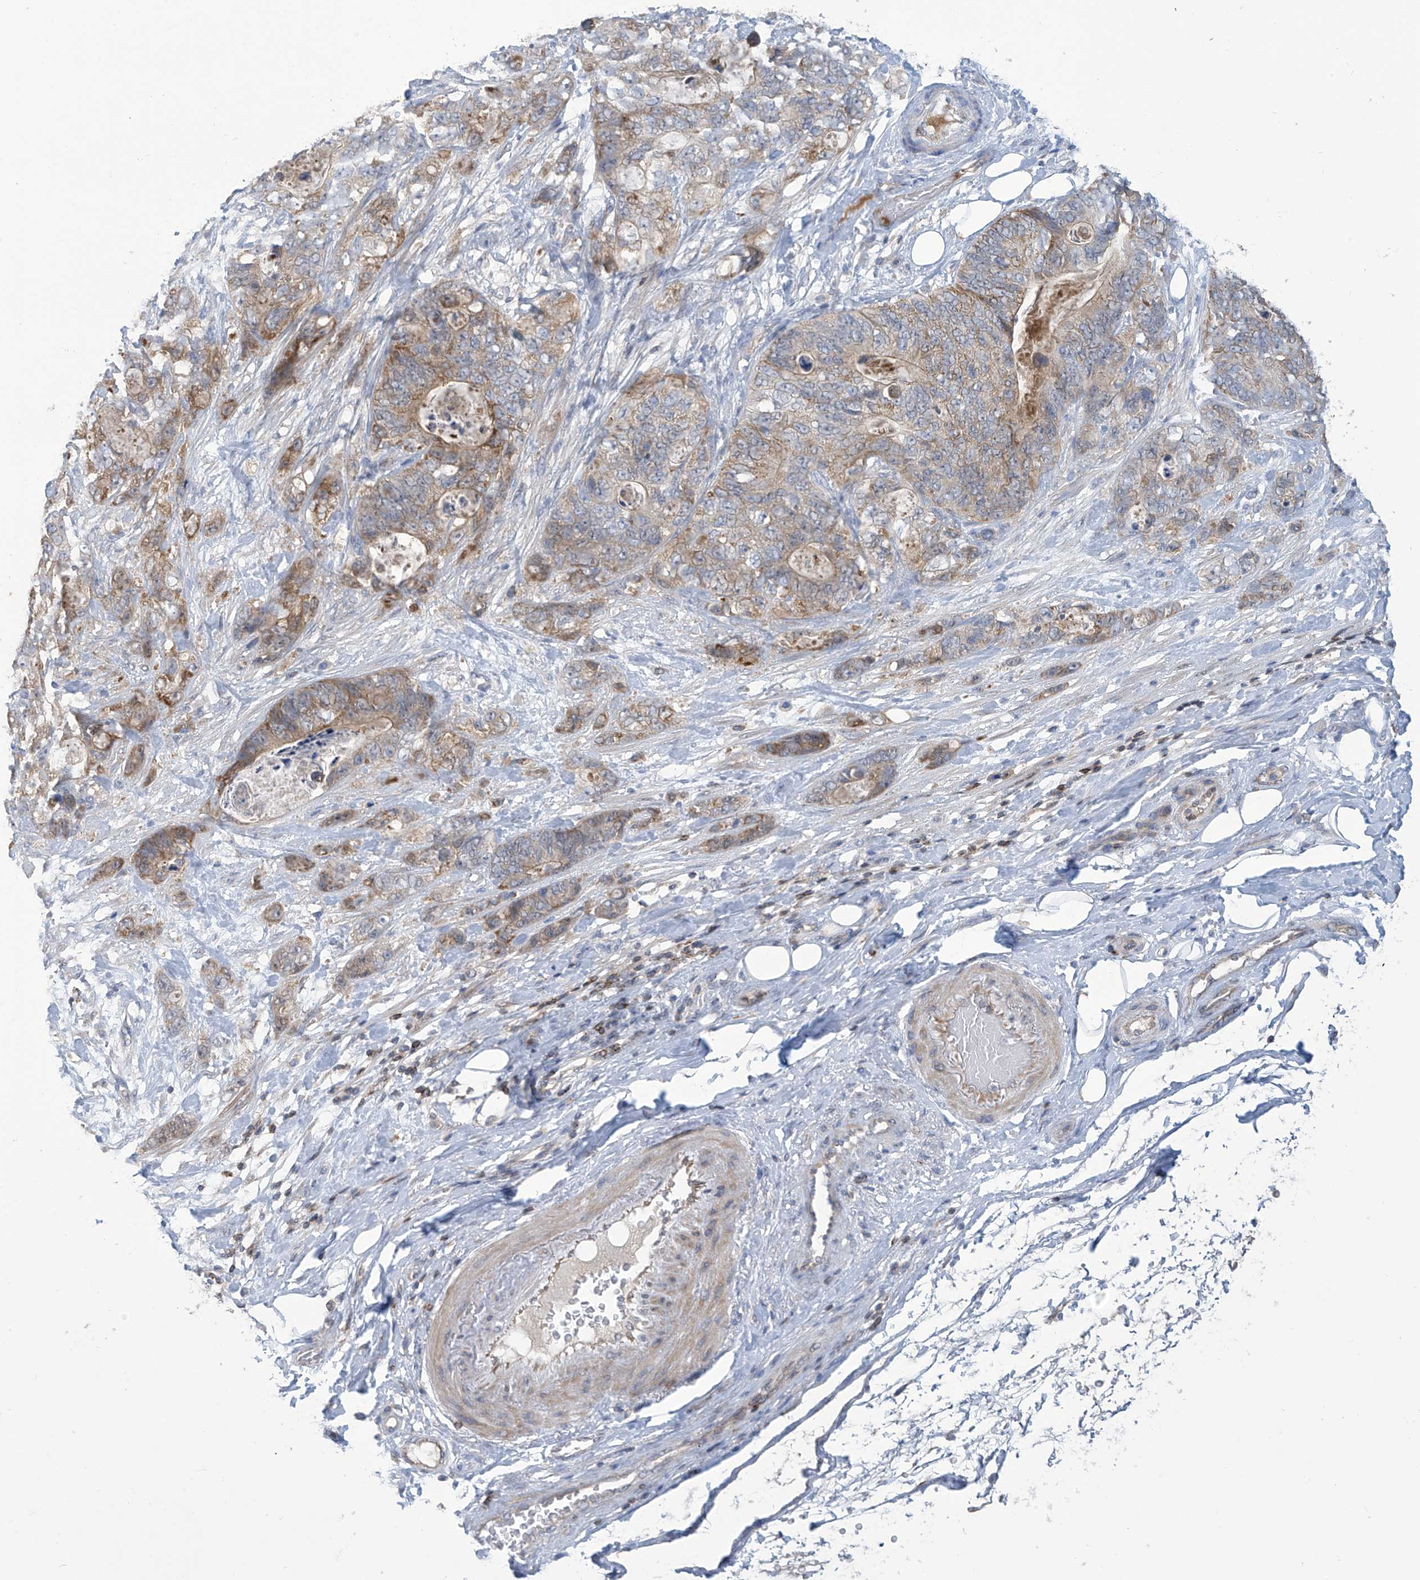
{"staining": {"intensity": "moderate", "quantity": "25%-75%", "location": "cytoplasmic/membranous"}, "tissue": "stomach cancer", "cell_type": "Tumor cells", "image_type": "cancer", "snomed": [{"axis": "morphology", "description": "Normal tissue, NOS"}, {"axis": "morphology", "description": "Adenocarcinoma, NOS"}, {"axis": "topography", "description": "Stomach"}], "caption": "Human stomach adenocarcinoma stained for a protein (brown) reveals moderate cytoplasmic/membranous positive staining in about 25%-75% of tumor cells.", "gene": "IBA57", "patient": {"sex": "female", "age": 89}}